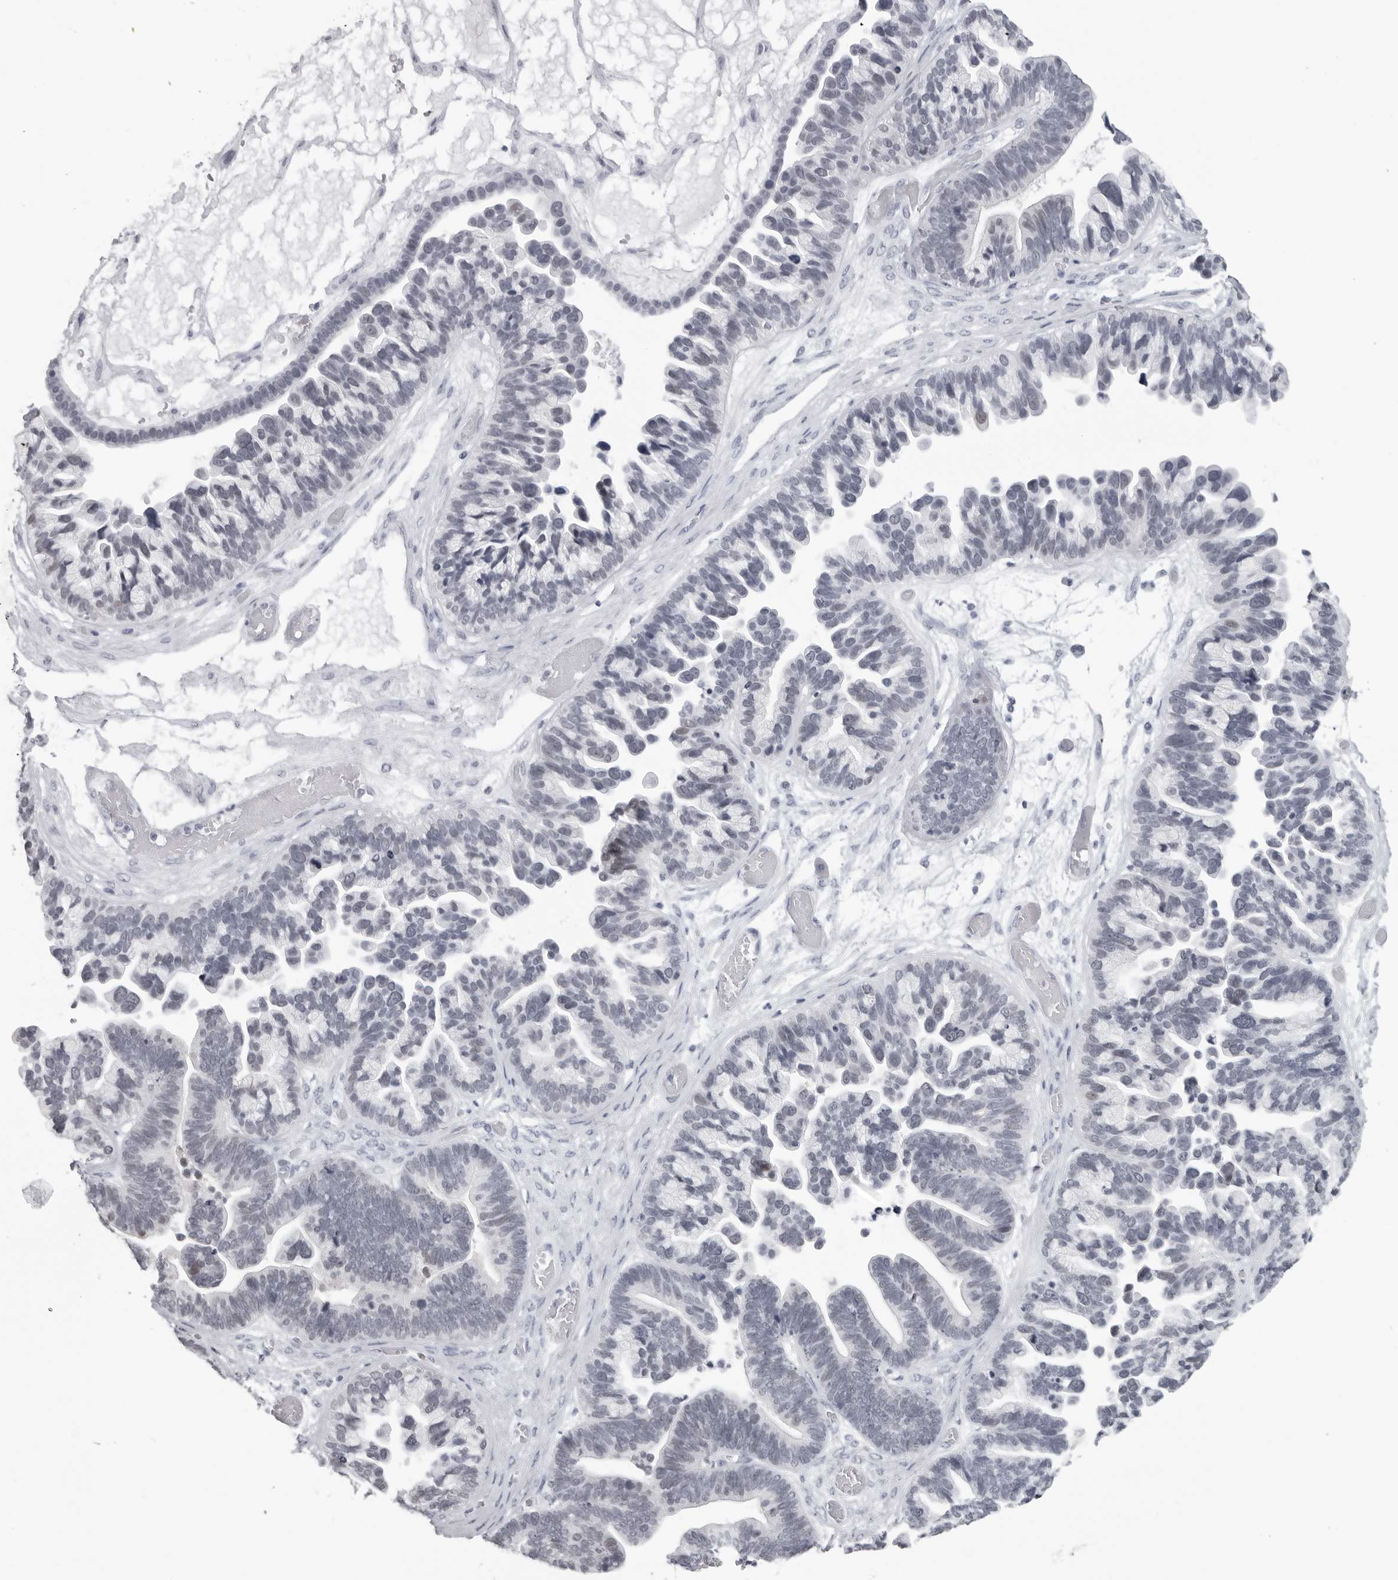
{"staining": {"intensity": "negative", "quantity": "none", "location": "none"}, "tissue": "ovarian cancer", "cell_type": "Tumor cells", "image_type": "cancer", "snomed": [{"axis": "morphology", "description": "Cystadenocarcinoma, serous, NOS"}, {"axis": "topography", "description": "Ovary"}], "caption": "DAB (3,3'-diaminobenzidine) immunohistochemical staining of human ovarian cancer (serous cystadenocarcinoma) reveals no significant expression in tumor cells. (Brightfield microscopy of DAB (3,3'-diaminobenzidine) IHC at high magnification).", "gene": "ESPN", "patient": {"sex": "female", "age": 56}}